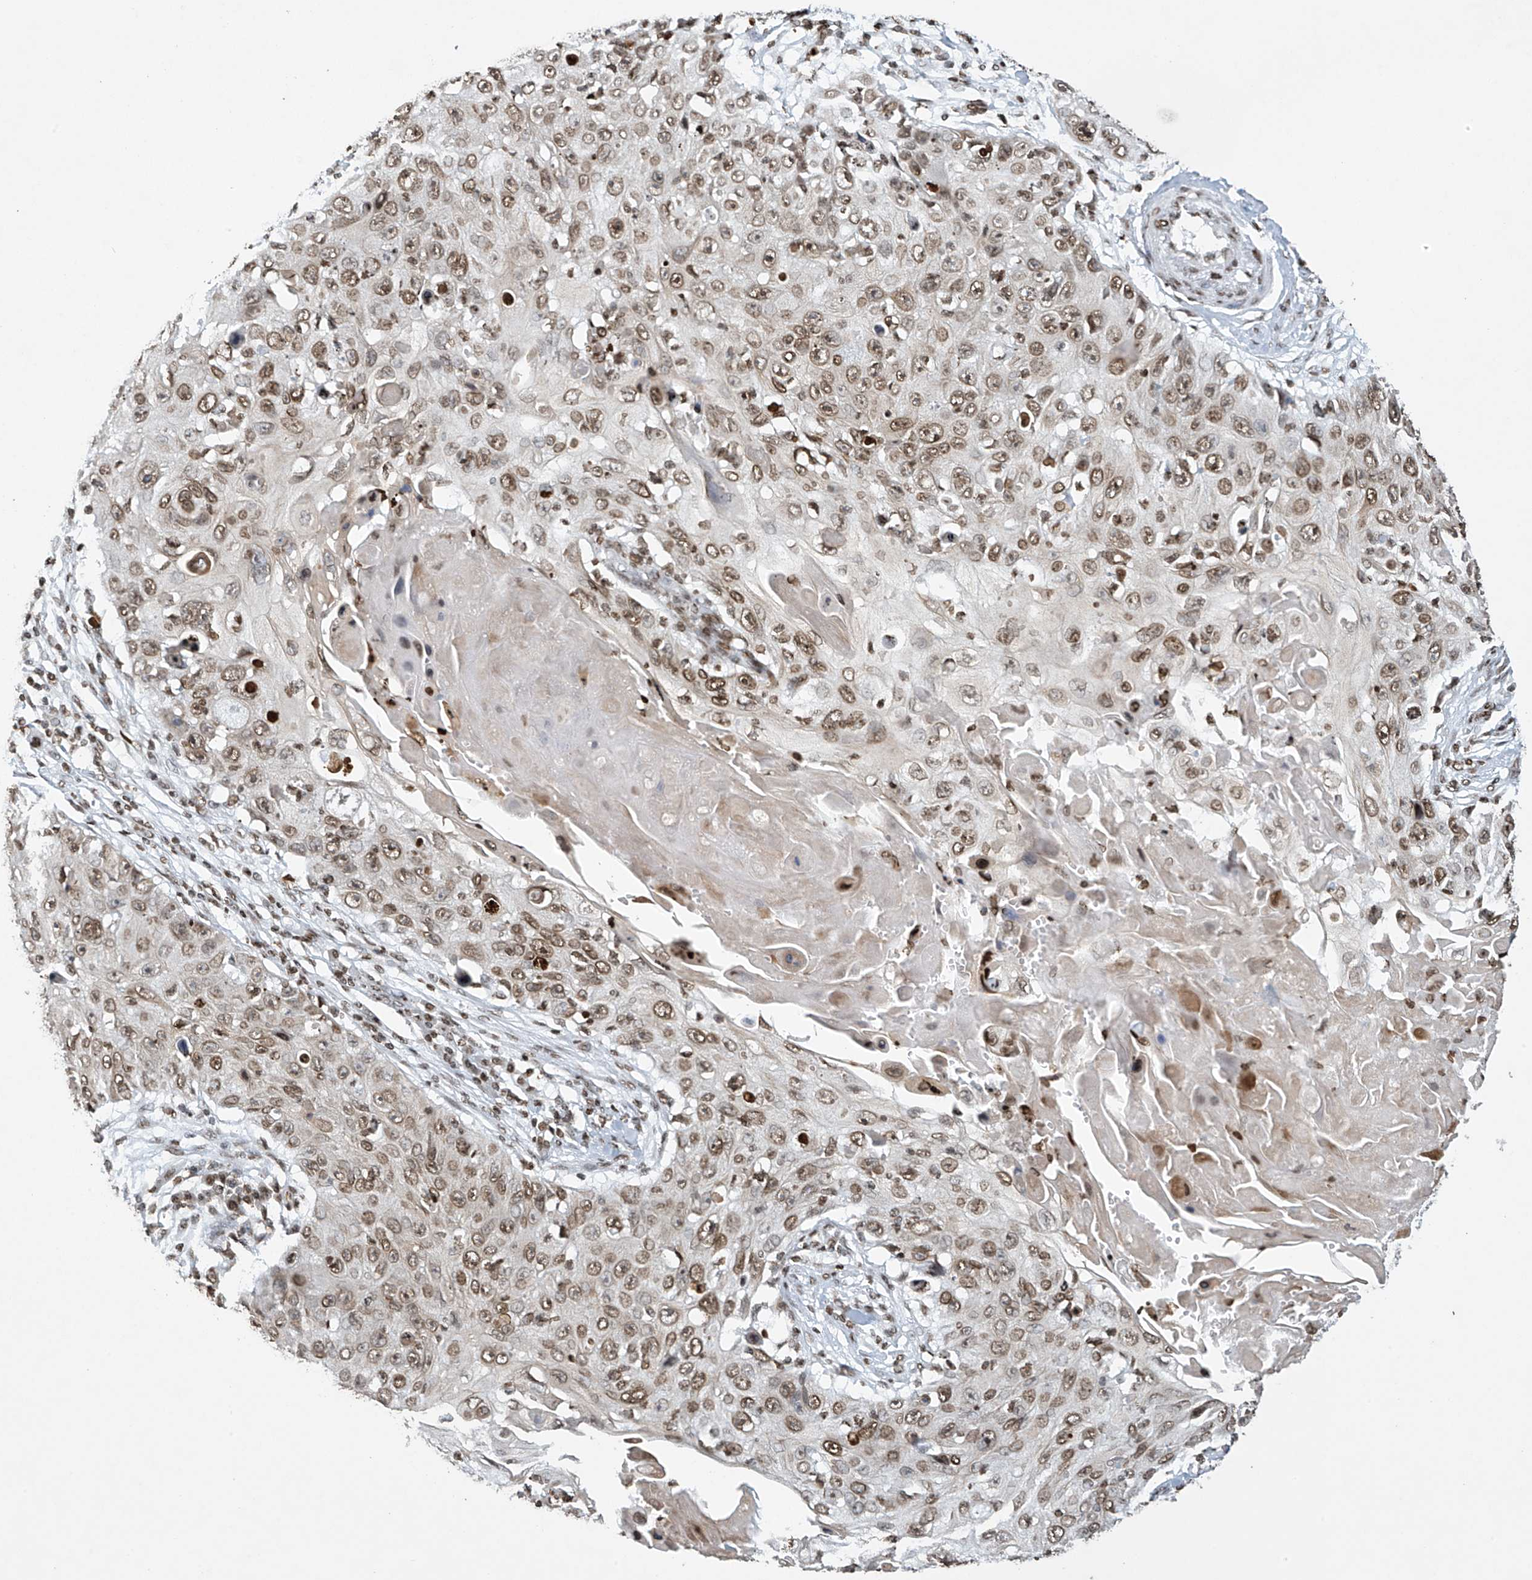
{"staining": {"intensity": "moderate", "quantity": ">75%", "location": "nuclear"}, "tissue": "skin cancer", "cell_type": "Tumor cells", "image_type": "cancer", "snomed": [{"axis": "morphology", "description": "Squamous cell carcinoma, NOS"}, {"axis": "topography", "description": "Skin"}], "caption": "Protein staining of skin cancer tissue reveals moderate nuclear positivity in about >75% of tumor cells.", "gene": "H4C16", "patient": {"sex": "male", "age": 86}}